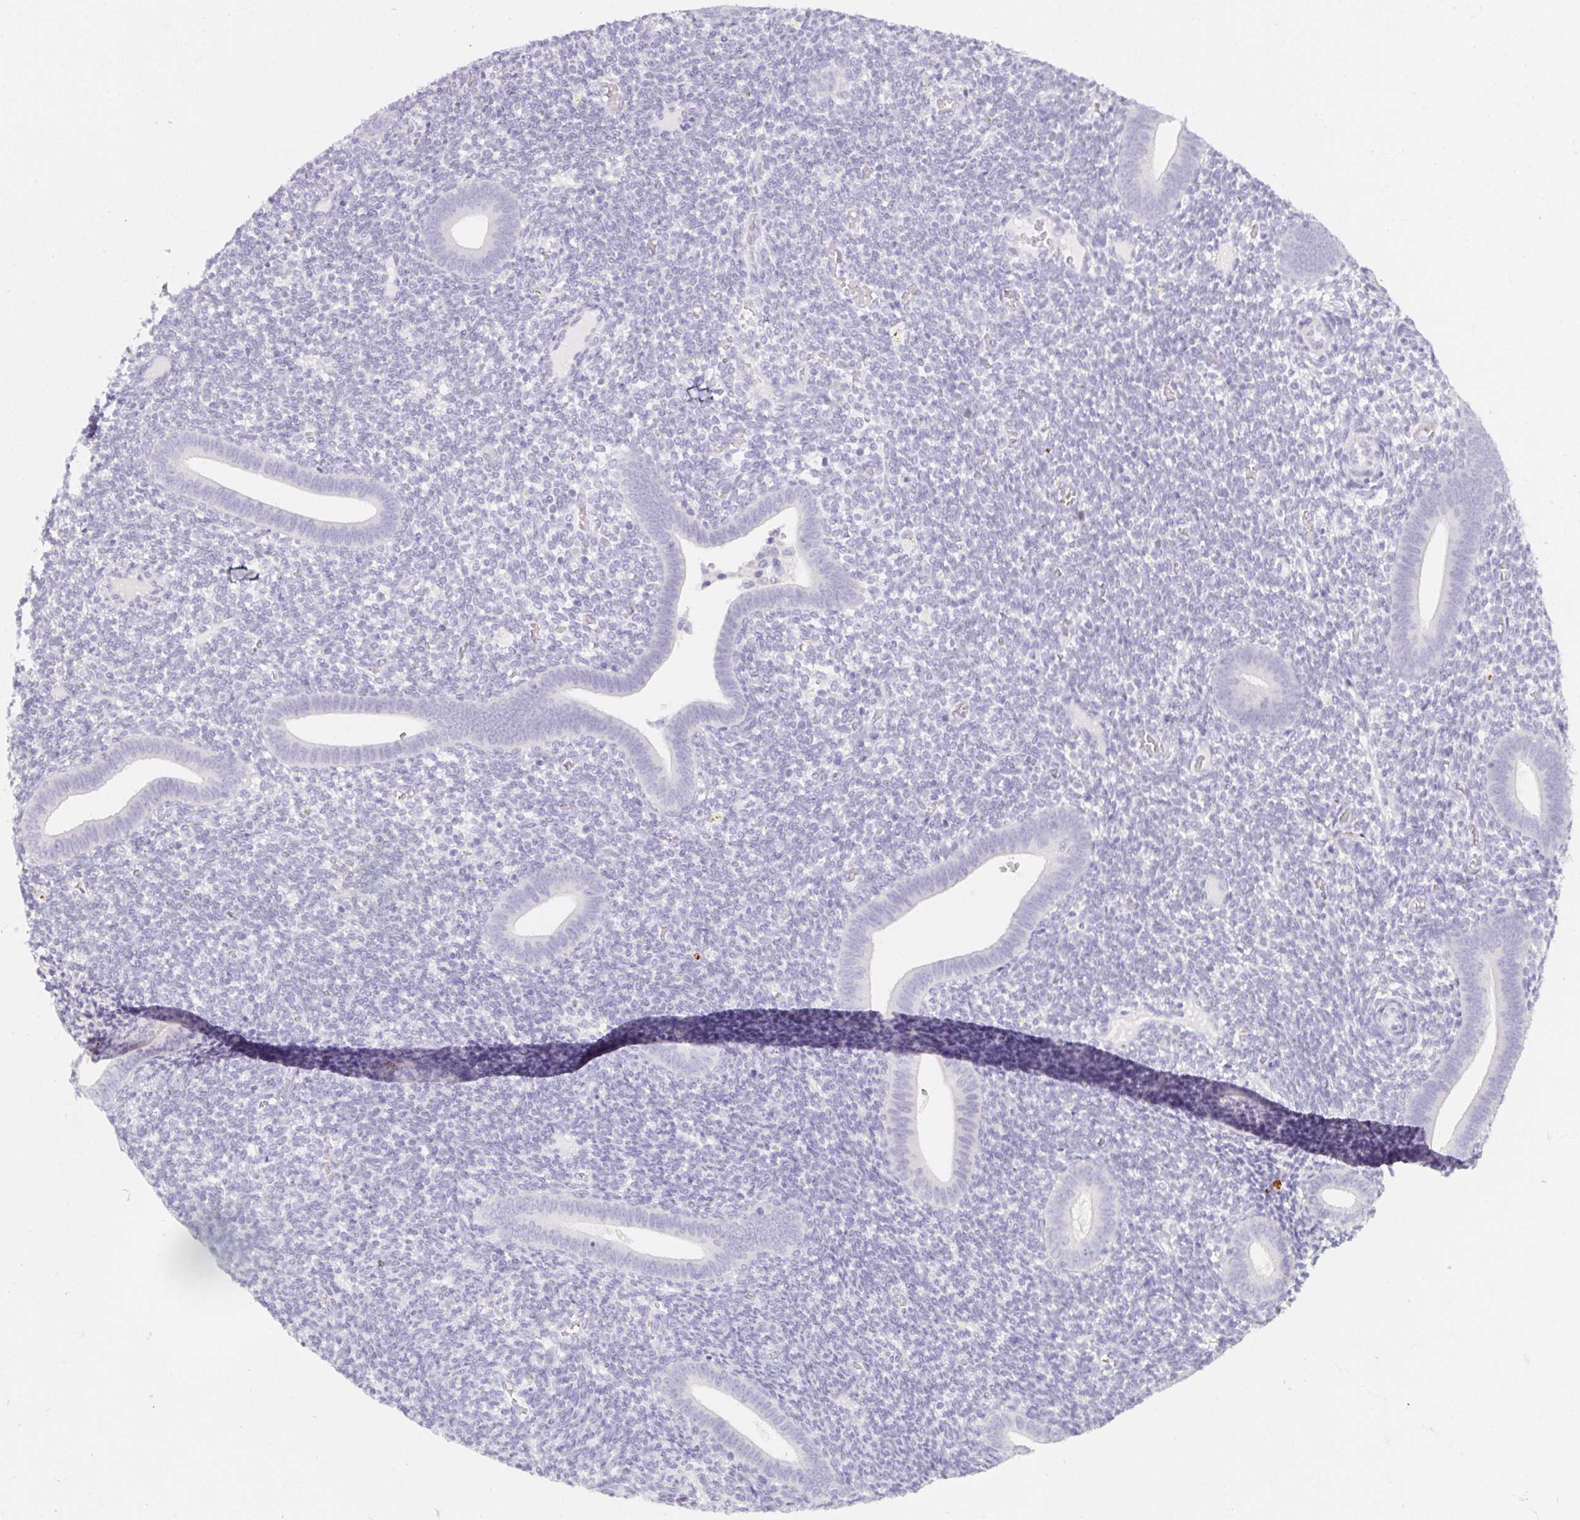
{"staining": {"intensity": "negative", "quantity": "none", "location": "none"}, "tissue": "endometrium", "cell_type": "Cells in endometrial stroma", "image_type": "normal", "snomed": [{"axis": "morphology", "description": "Normal tissue, NOS"}, {"axis": "topography", "description": "Endometrium"}], "caption": "Immunohistochemistry (IHC) photomicrograph of normal endometrium: human endometrium stained with DAB (3,3'-diaminobenzidine) reveals no significant protein positivity in cells in endometrial stroma.", "gene": "MYL4", "patient": {"sex": "female", "age": 25}}